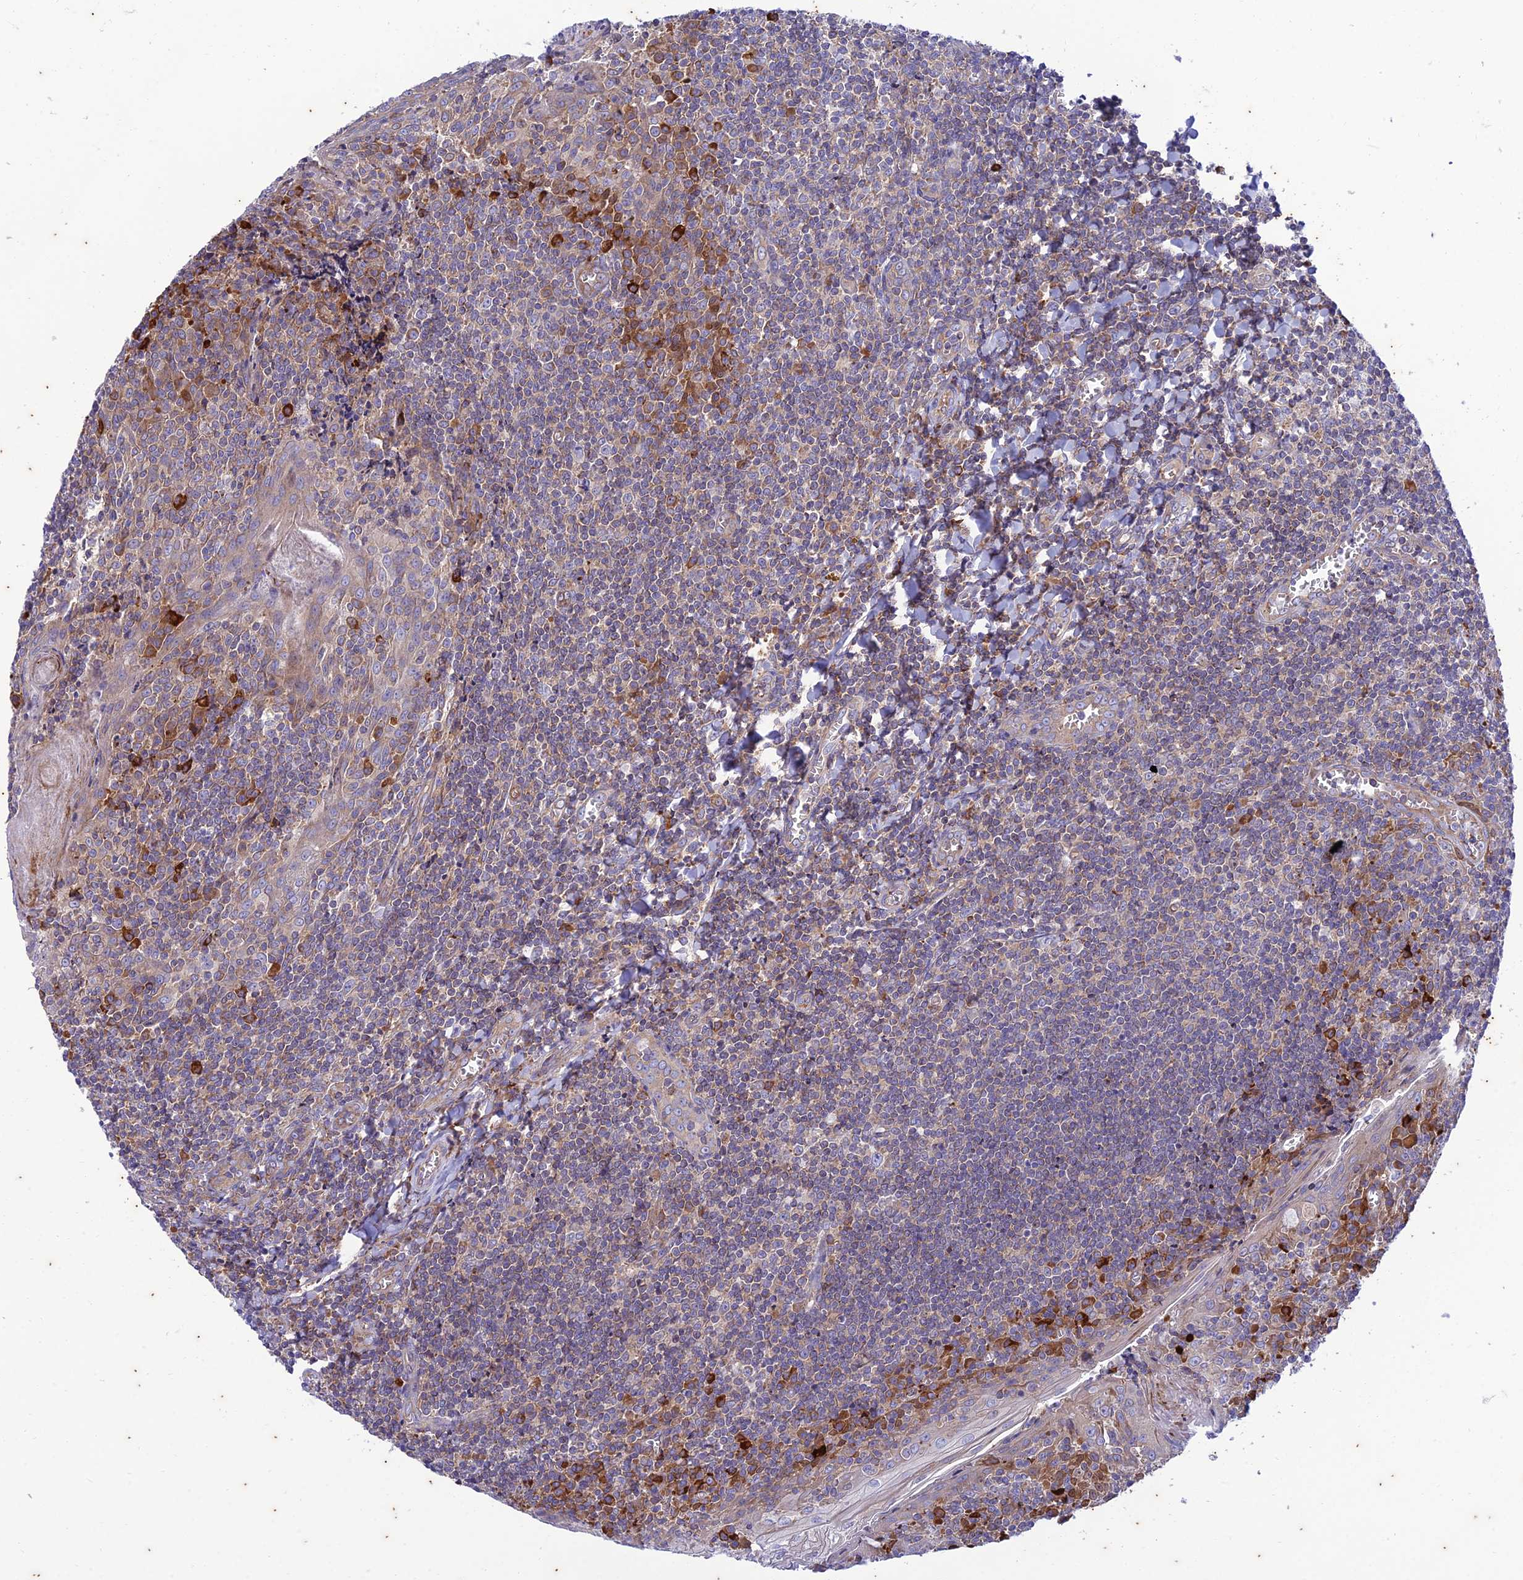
{"staining": {"intensity": "moderate", "quantity": "<25%", "location": "cytoplasmic/membranous"}, "tissue": "tonsil", "cell_type": "Germinal center cells", "image_type": "normal", "snomed": [{"axis": "morphology", "description": "Normal tissue, NOS"}, {"axis": "topography", "description": "Tonsil"}], "caption": "DAB (3,3'-diaminobenzidine) immunohistochemical staining of unremarkable tonsil exhibits moderate cytoplasmic/membranous protein positivity in about <25% of germinal center cells.", "gene": "PIMREG", "patient": {"sex": "male", "age": 27}}